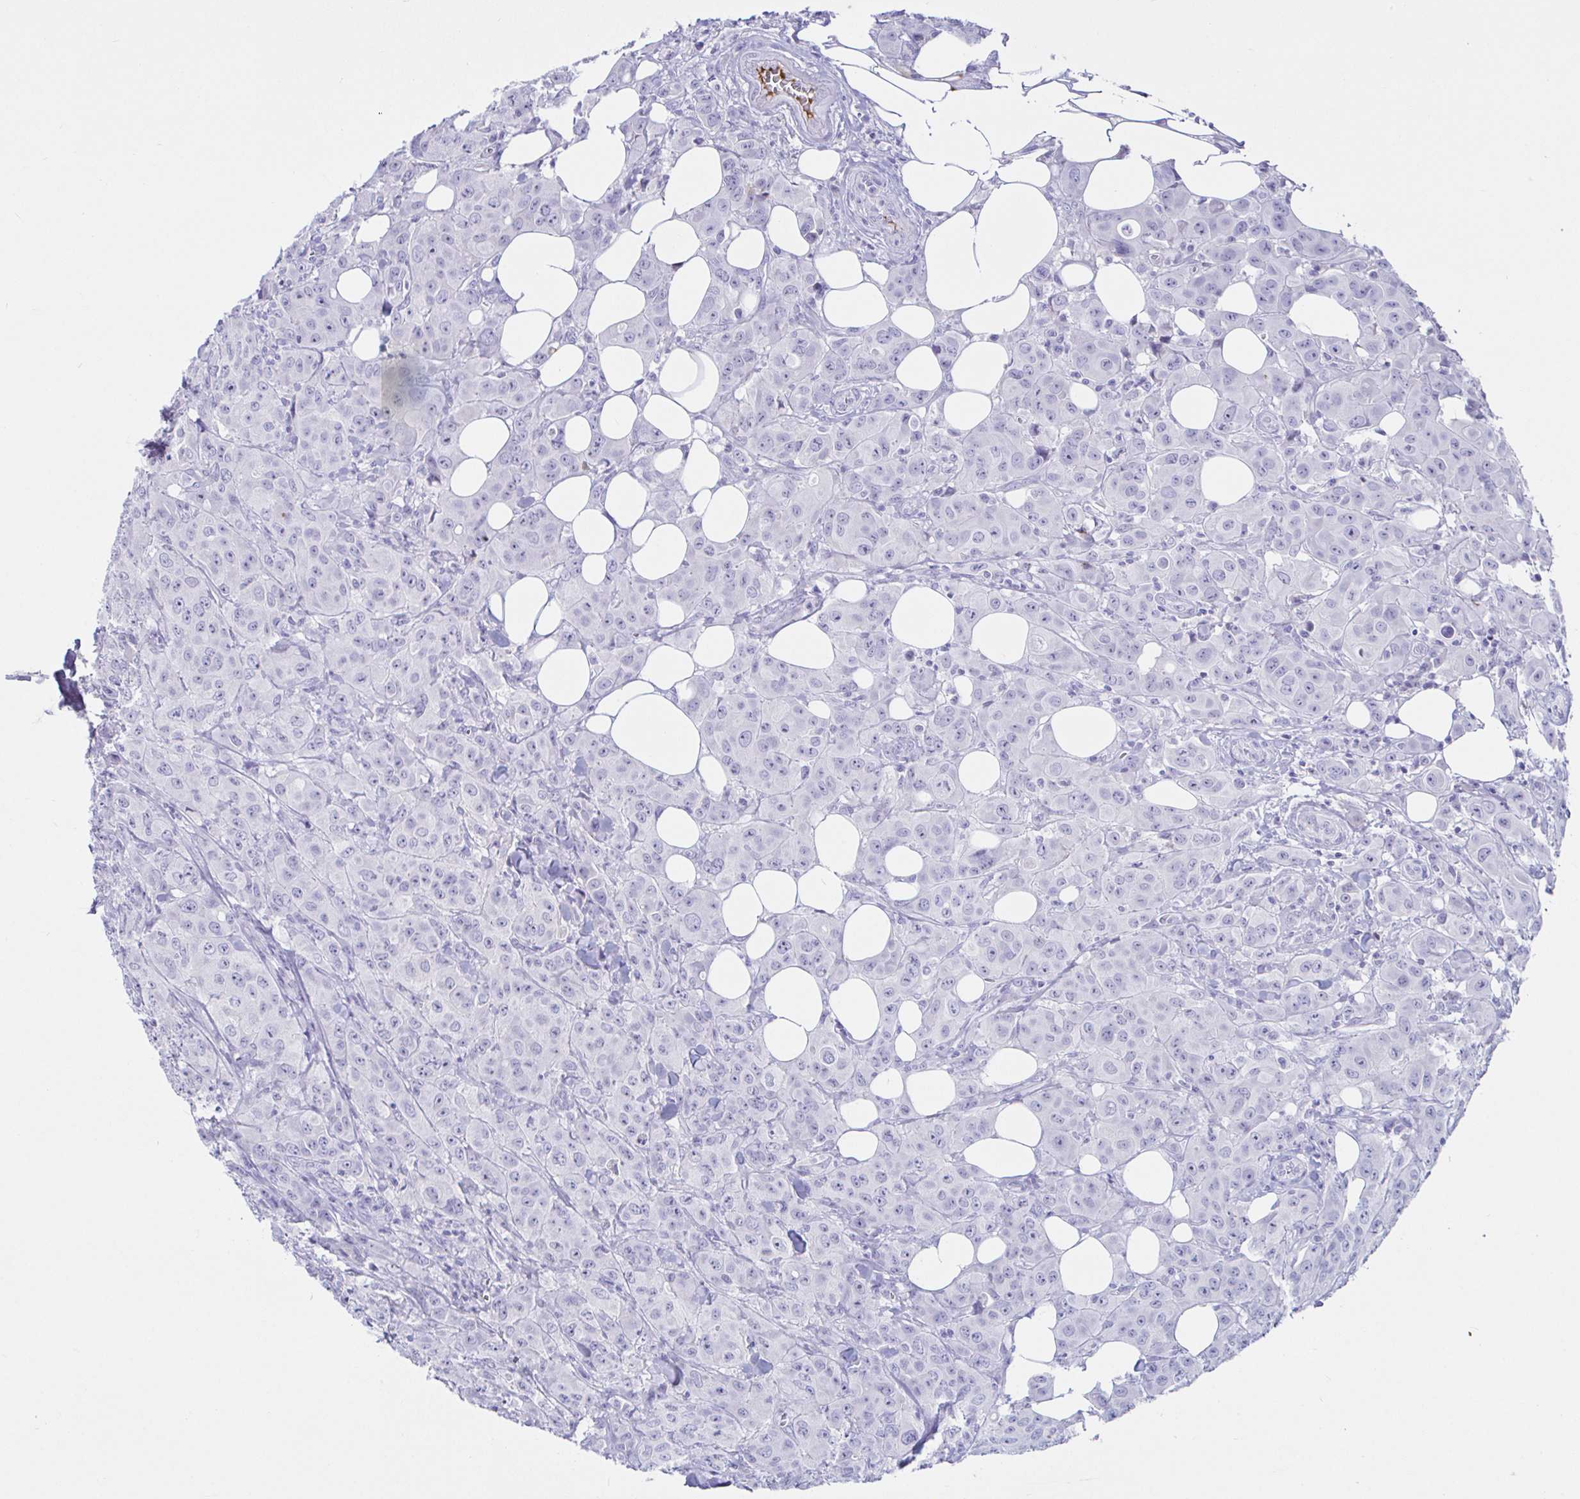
{"staining": {"intensity": "negative", "quantity": "none", "location": "none"}, "tissue": "breast cancer", "cell_type": "Tumor cells", "image_type": "cancer", "snomed": [{"axis": "morphology", "description": "Normal tissue, NOS"}, {"axis": "morphology", "description": "Duct carcinoma"}, {"axis": "topography", "description": "Breast"}], "caption": "This is an immunohistochemistry (IHC) micrograph of breast cancer (intraductal carcinoma). There is no staining in tumor cells.", "gene": "SAA4", "patient": {"sex": "female", "age": 43}}